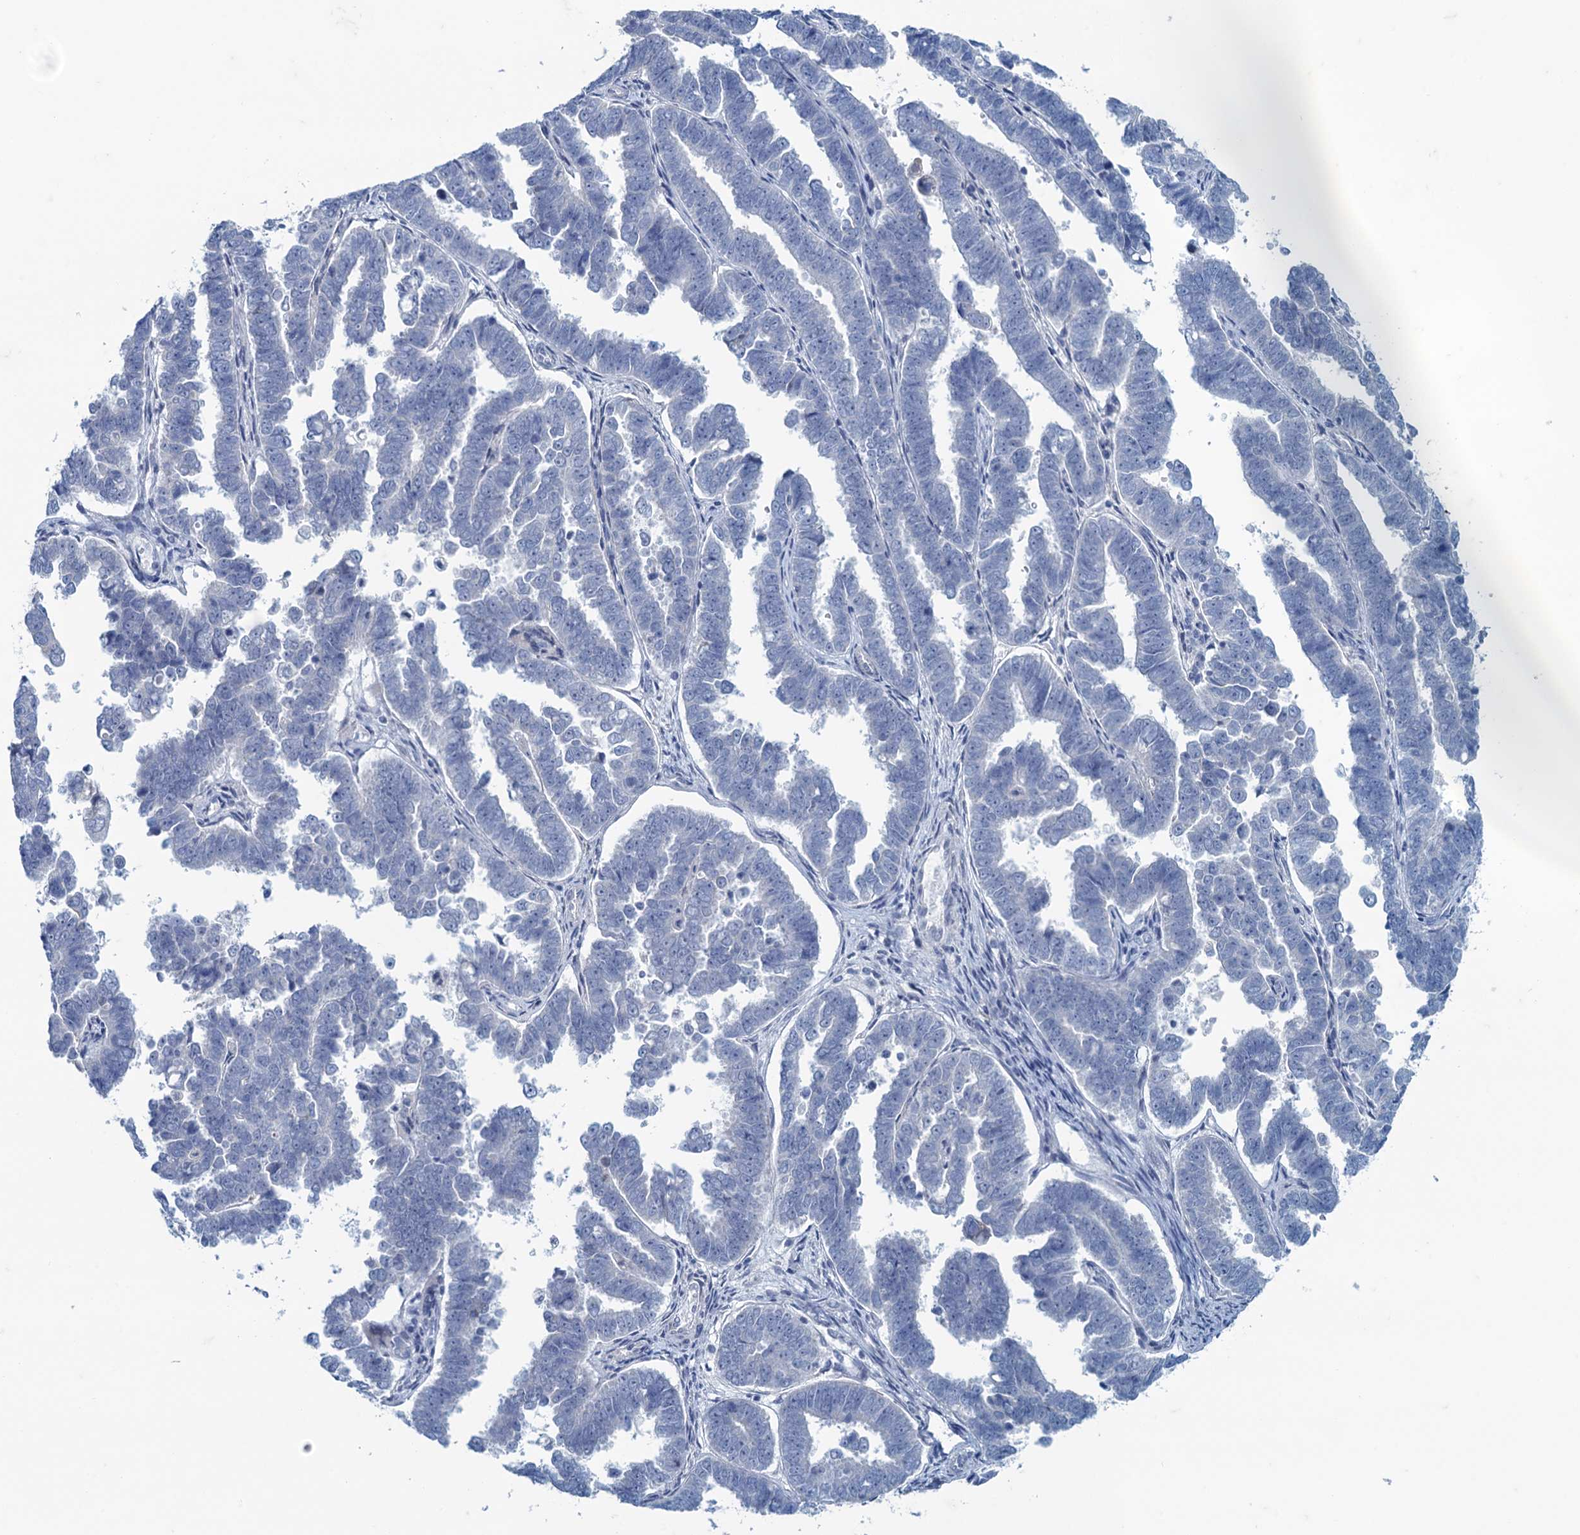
{"staining": {"intensity": "negative", "quantity": "none", "location": "none"}, "tissue": "endometrial cancer", "cell_type": "Tumor cells", "image_type": "cancer", "snomed": [{"axis": "morphology", "description": "Adenocarcinoma, NOS"}, {"axis": "topography", "description": "Endometrium"}], "caption": "Tumor cells are negative for brown protein staining in adenocarcinoma (endometrial).", "gene": "MAP1LC3A", "patient": {"sex": "female", "age": 75}}